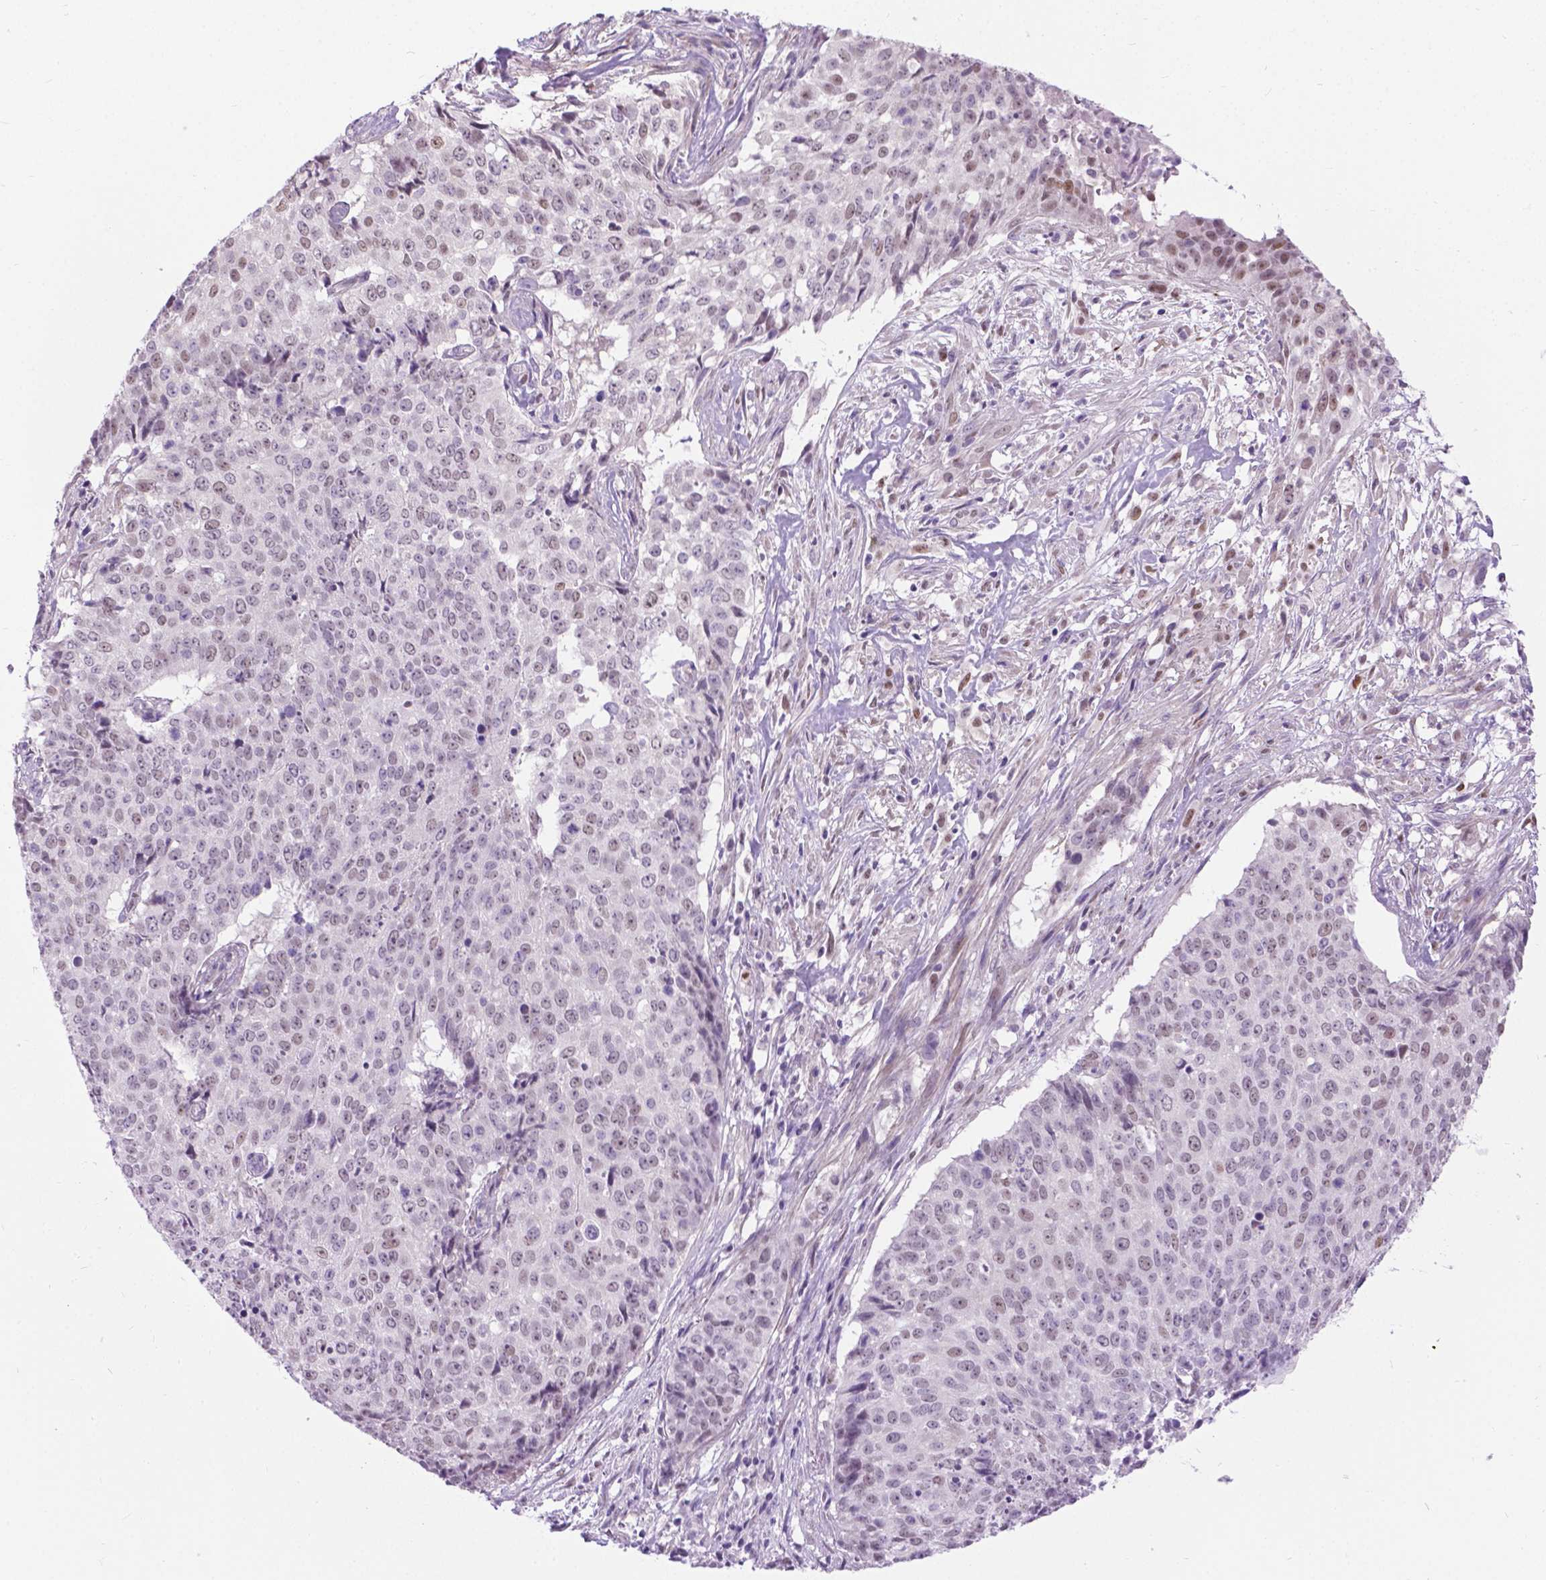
{"staining": {"intensity": "weak", "quantity": "25%-75%", "location": "nuclear"}, "tissue": "lung cancer", "cell_type": "Tumor cells", "image_type": "cancer", "snomed": [{"axis": "morphology", "description": "Normal tissue, NOS"}, {"axis": "morphology", "description": "Squamous cell carcinoma, NOS"}, {"axis": "topography", "description": "Bronchus"}, {"axis": "topography", "description": "Lung"}], "caption": "The micrograph displays staining of squamous cell carcinoma (lung), revealing weak nuclear protein staining (brown color) within tumor cells.", "gene": "APCDD1L", "patient": {"sex": "male", "age": 64}}